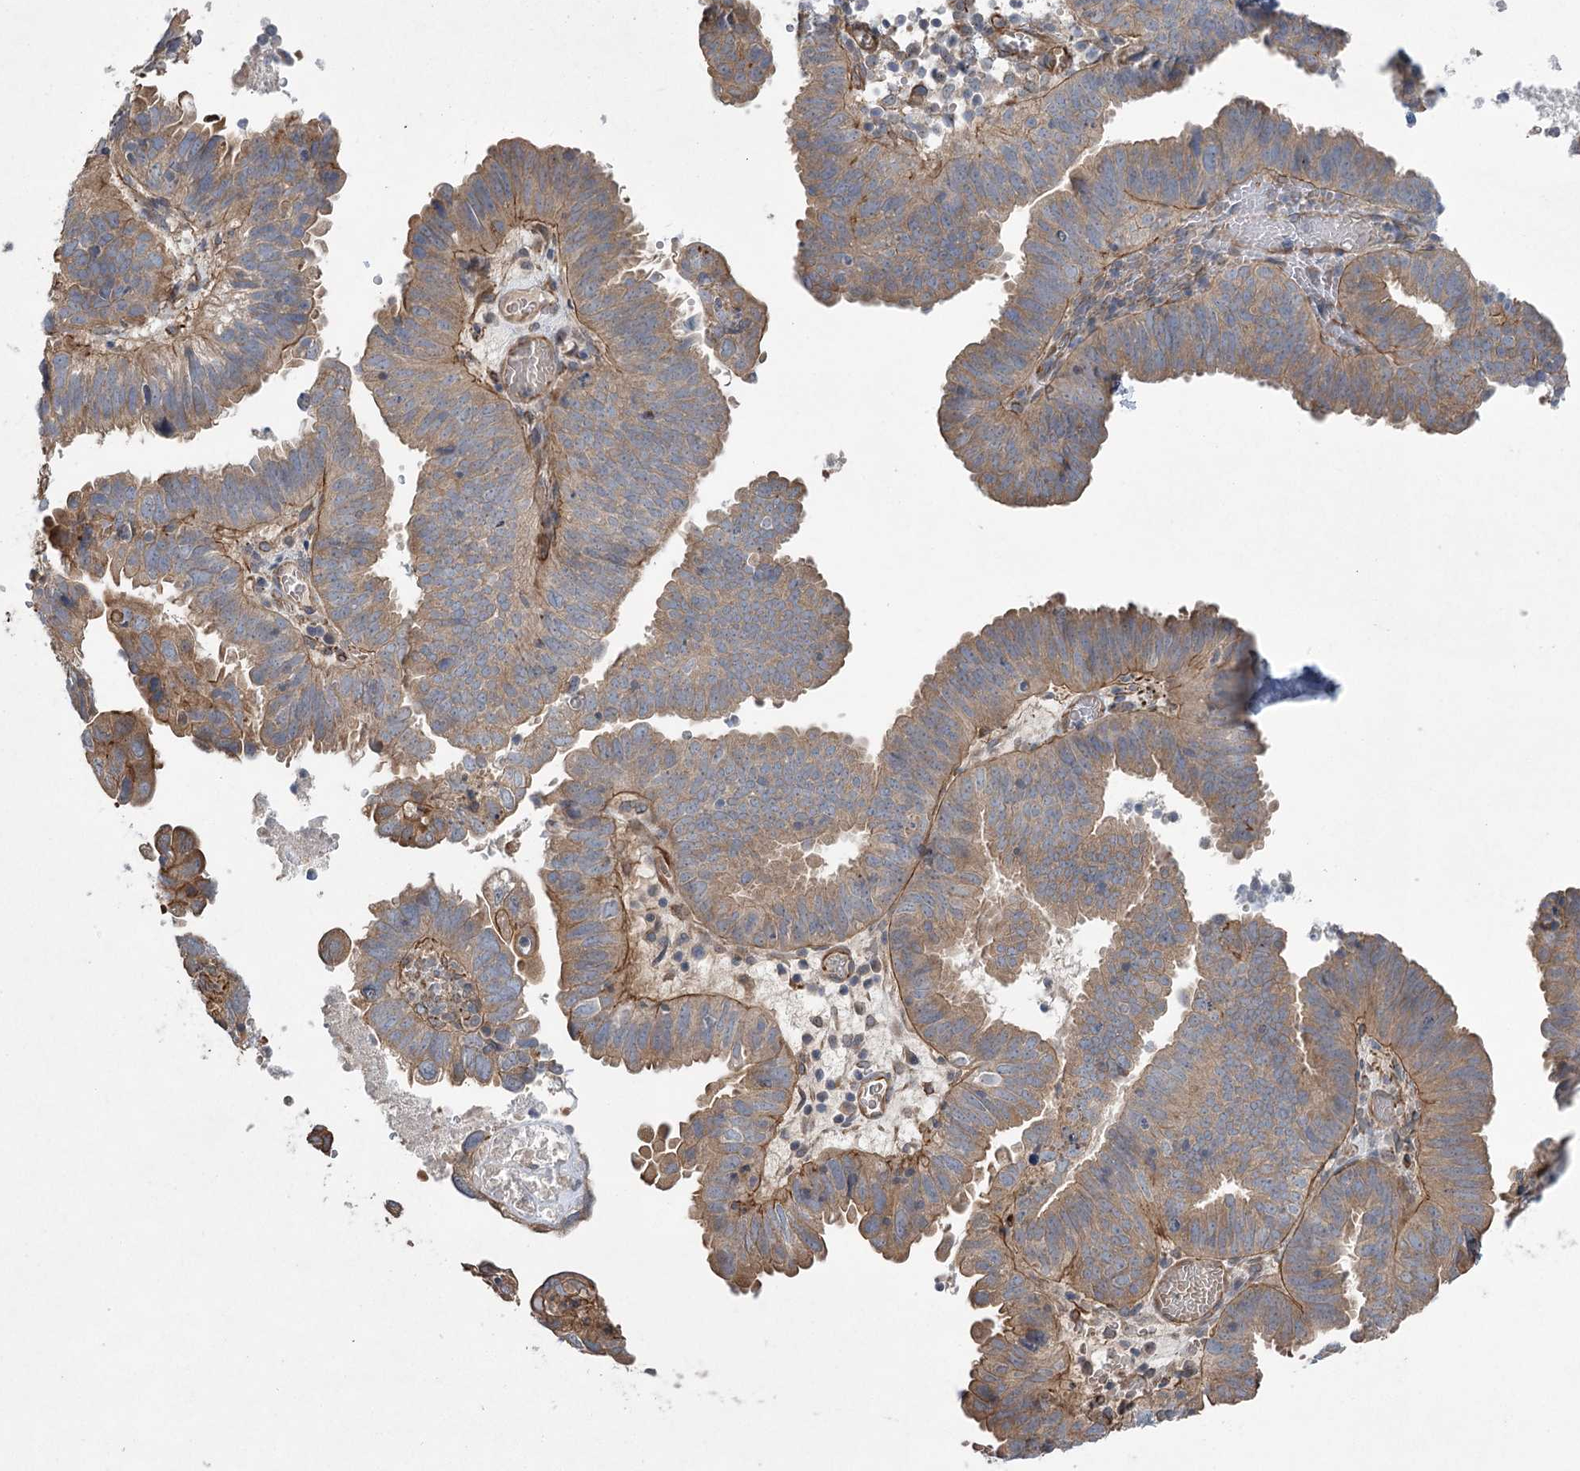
{"staining": {"intensity": "weak", "quantity": "25%-75%", "location": "cytoplasmic/membranous"}, "tissue": "endometrial cancer", "cell_type": "Tumor cells", "image_type": "cancer", "snomed": [{"axis": "morphology", "description": "Adenocarcinoma, NOS"}, {"axis": "topography", "description": "Uterus"}], "caption": "There is low levels of weak cytoplasmic/membranous expression in tumor cells of endometrial cancer, as demonstrated by immunohistochemical staining (brown color).", "gene": "RWDD4", "patient": {"sex": "female", "age": 77}}